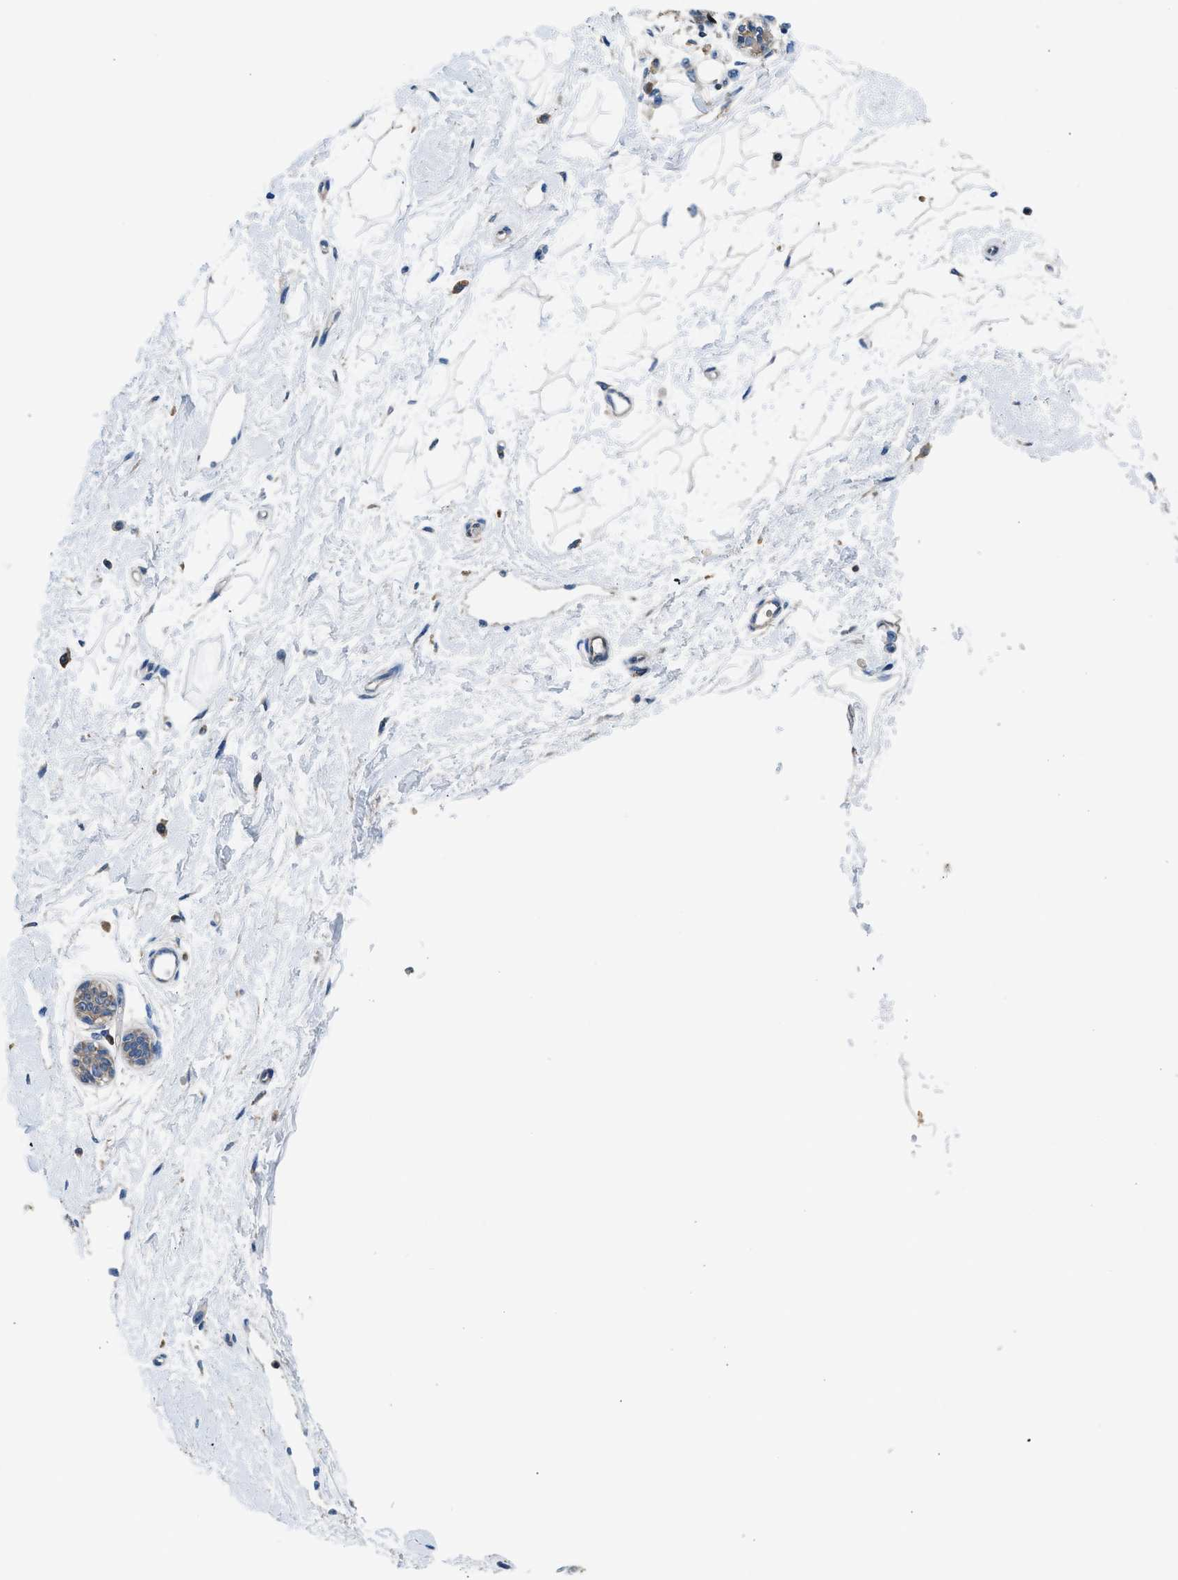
{"staining": {"intensity": "negative", "quantity": "none", "location": "none"}, "tissue": "breast", "cell_type": "Adipocytes", "image_type": "normal", "snomed": [{"axis": "morphology", "description": "Normal tissue, NOS"}, {"axis": "topography", "description": "Breast"}], "caption": "Immunohistochemistry of normal breast demonstrates no positivity in adipocytes.", "gene": "TOX", "patient": {"sex": "female", "age": 45}}